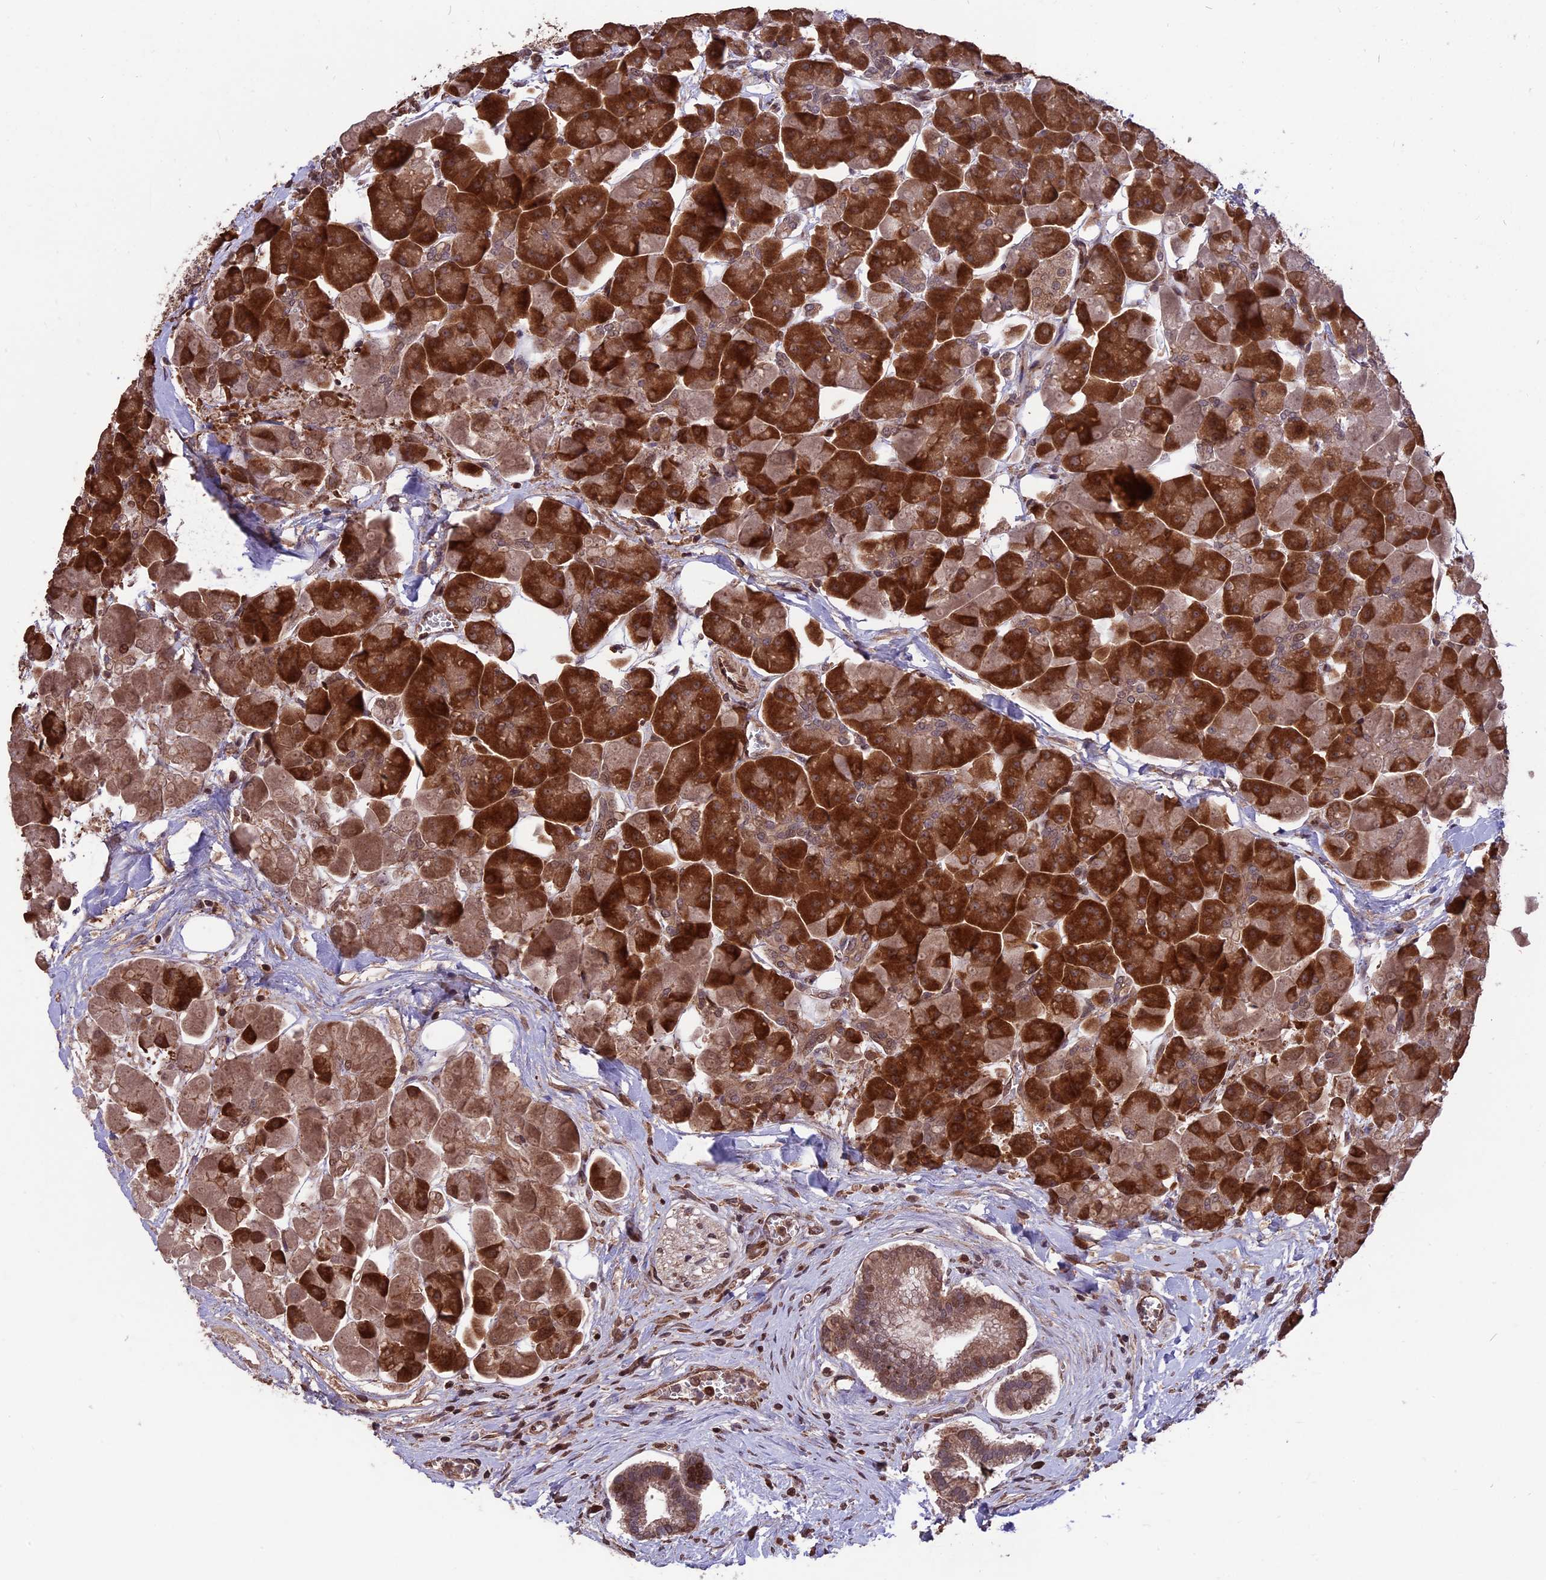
{"staining": {"intensity": "strong", "quantity": ">75%", "location": "cytoplasmic/membranous"}, "tissue": "pancreas", "cell_type": "Exocrine glandular cells", "image_type": "normal", "snomed": [{"axis": "morphology", "description": "Normal tissue, NOS"}, {"axis": "topography", "description": "Pancreas"}], "caption": "Brown immunohistochemical staining in normal pancreas displays strong cytoplasmic/membranous staining in approximately >75% of exocrine glandular cells.", "gene": "ZNF598", "patient": {"sex": "male", "age": 66}}